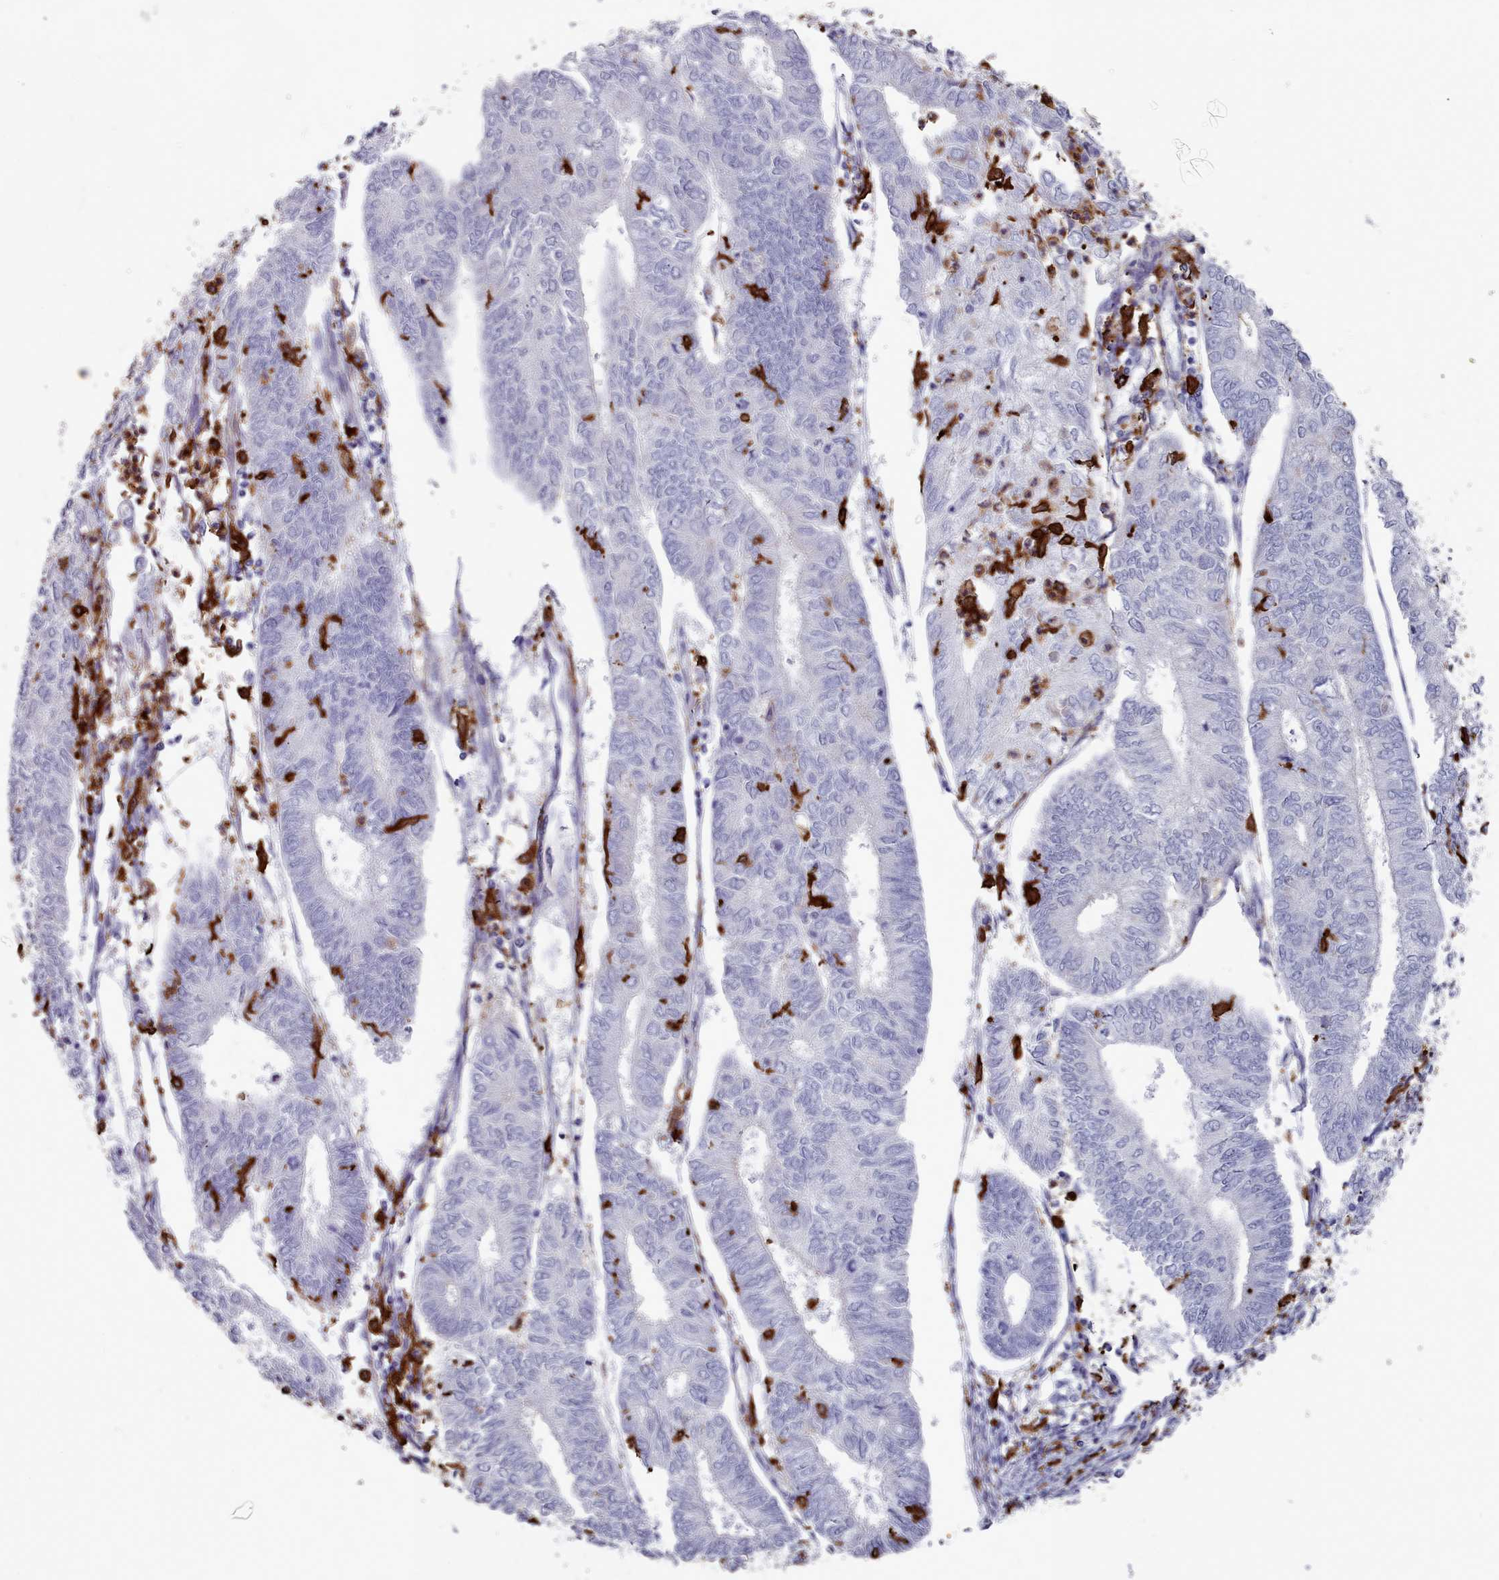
{"staining": {"intensity": "negative", "quantity": "none", "location": "none"}, "tissue": "endometrial cancer", "cell_type": "Tumor cells", "image_type": "cancer", "snomed": [{"axis": "morphology", "description": "Adenocarcinoma, NOS"}, {"axis": "topography", "description": "Endometrium"}], "caption": "Tumor cells are negative for protein expression in human endometrial cancer (adenocarcinoma). (Stains: DAB immunohistochemistry (IHC) with hematoxylin counter stain, Microscopy: brightfield microscopy at high magnification).", "gene": "AIF1", "patient": {"sex": "female", "age": 68}}